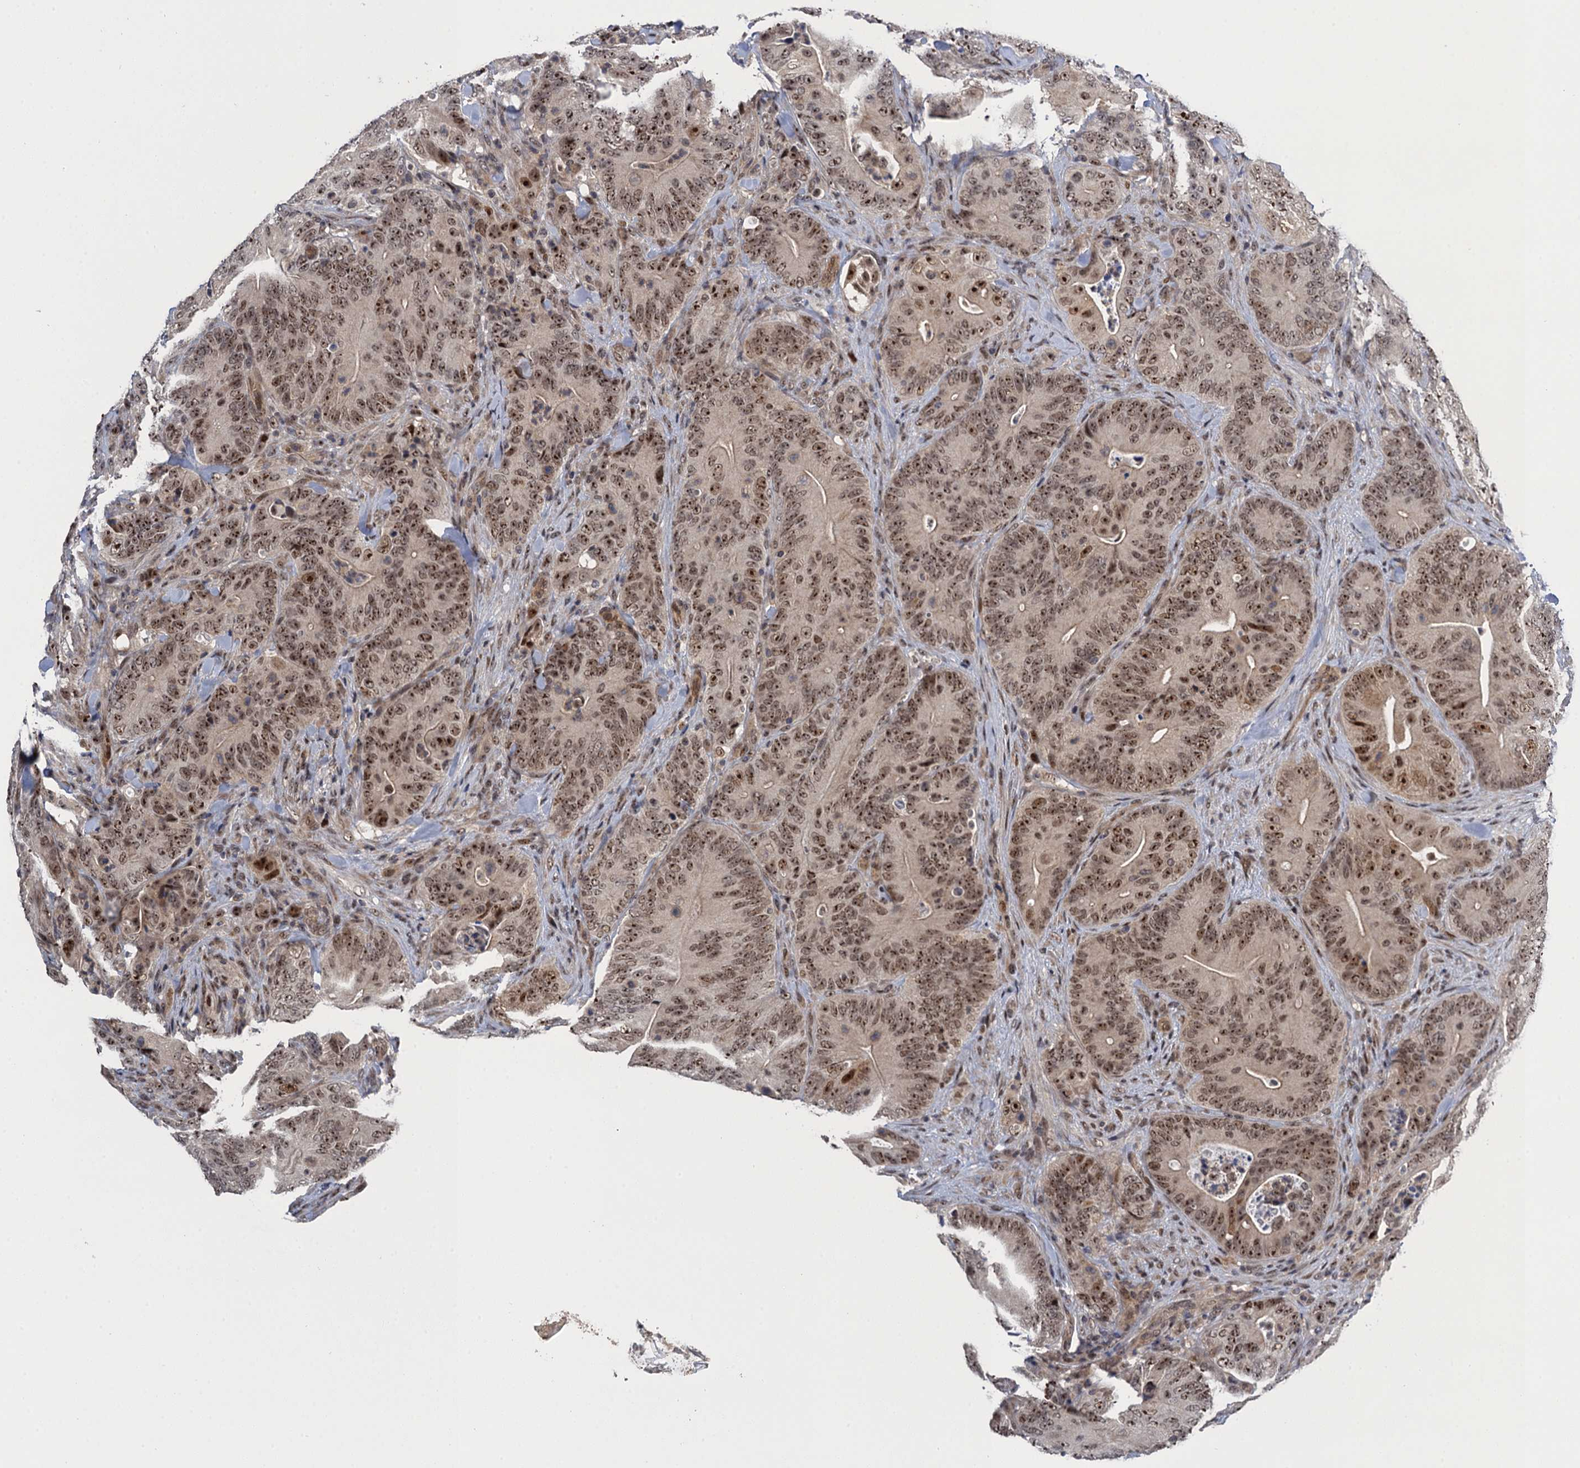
{"staining": {"intensity": "moderate", "quantity": ">75%", "location": "cytoplasmic/membranous,nuclear"}, "tissue": "colorectal cancer", "cell_type": "Tumor cells", "image_type": "cancer", "snomed": [{"axis": "morphology", "description": "Normal tissue, NOS"}, {"axis": "topography", "description": "Colon"}], "caption": "Colorectal cancer stained with immunohistochemistry (IHC) demonstrates moderate cytoplasmic/membranous and nuclear staining in about >75% of tumor cells. (IHC, brightfield microscopy, high magnification).", "gene": "ZAR1L", "patient": {"sex": "female", "age": 82}}